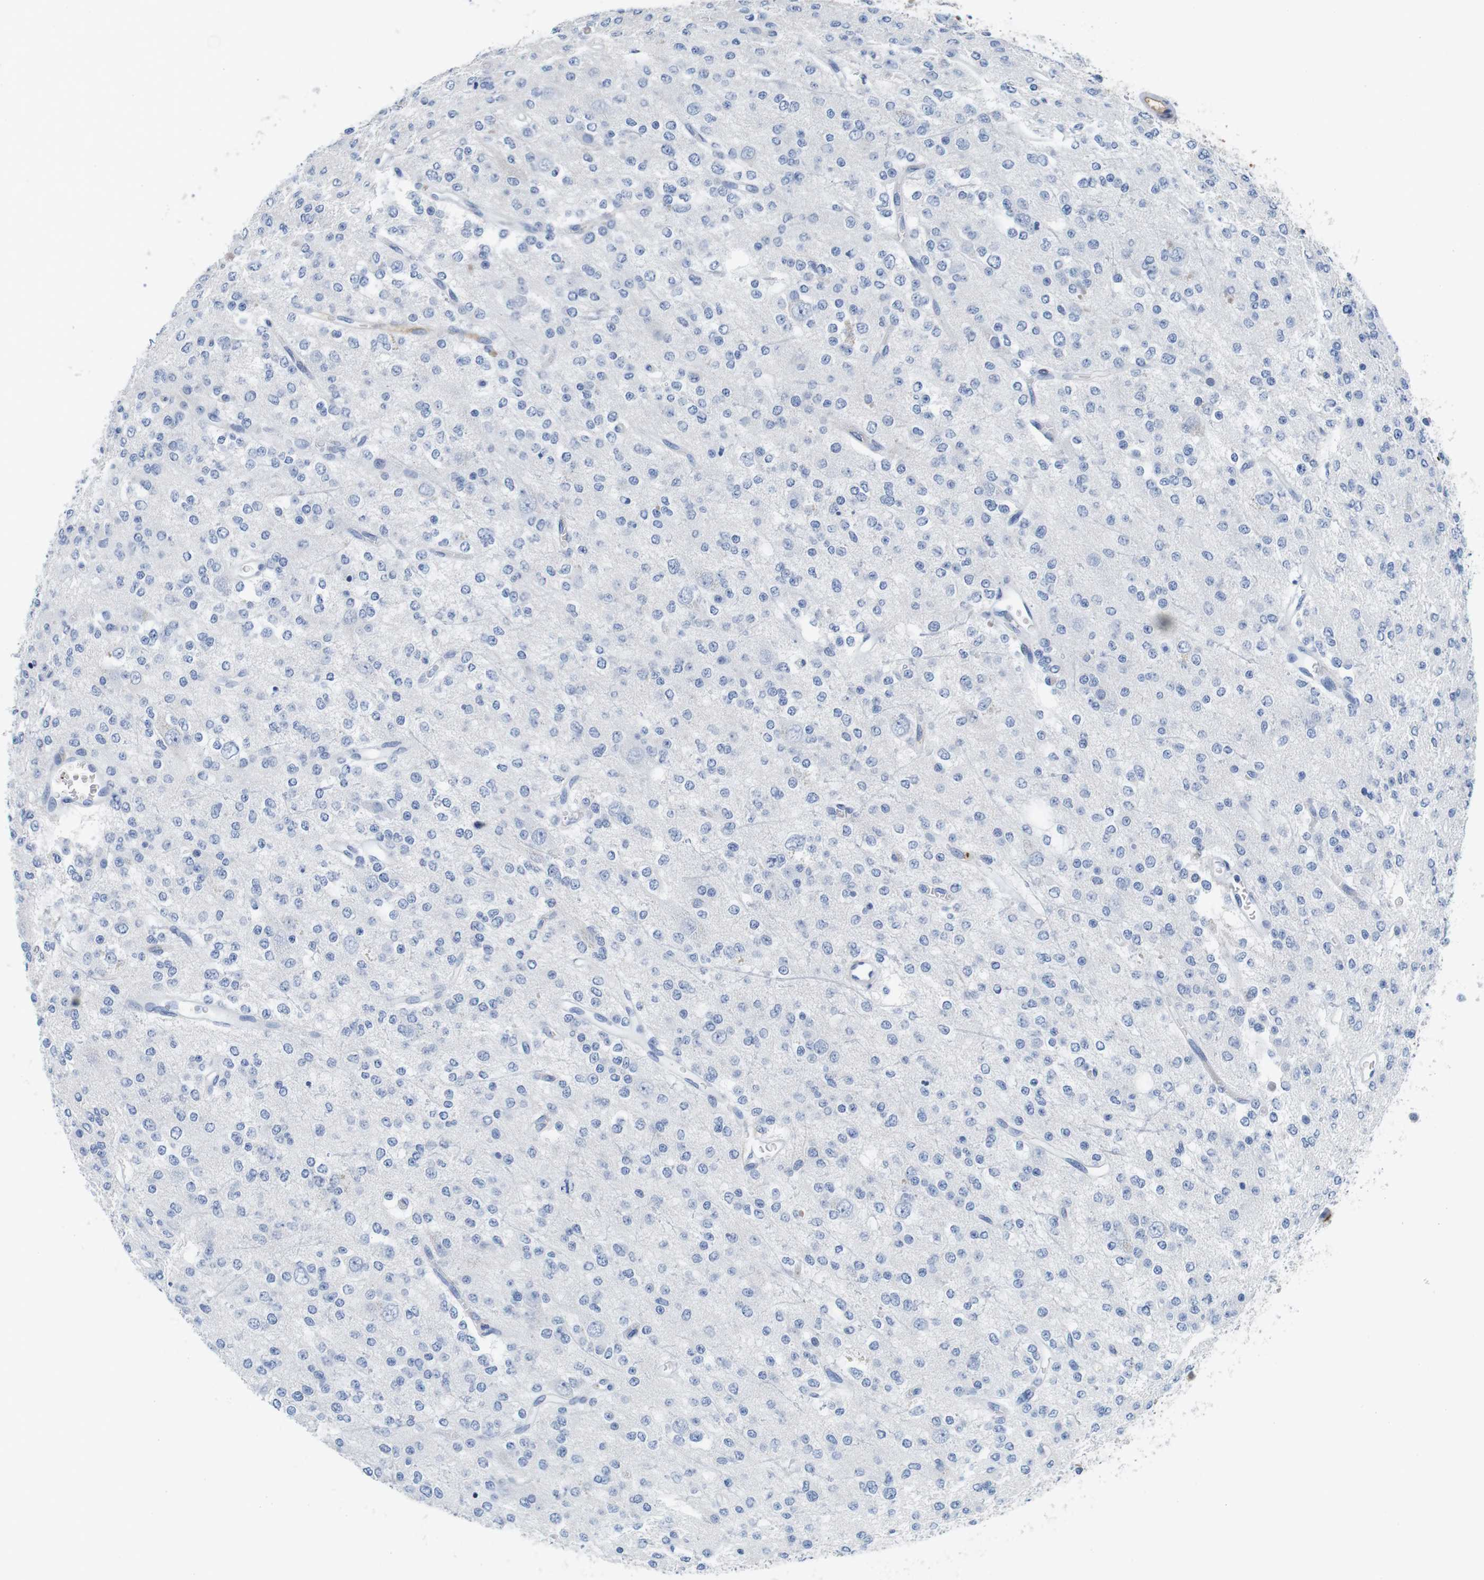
{"staining": {"intensity": "negative", "quantity": "none", "location": "none"}, "tissue": "glioma", "cell_type": "Tumor cells", "image_type": "cancer", "snomed": [{"axis": "morphology", "description": "Glioma, malignant, Low grade"}, {"axis": "topography", "description": "Brain"}], "caption": "The image demonstrates no staining of tumor cells in glioma.", "gene": "IGKC", "patient": {"sex": "male", "age": 38}}